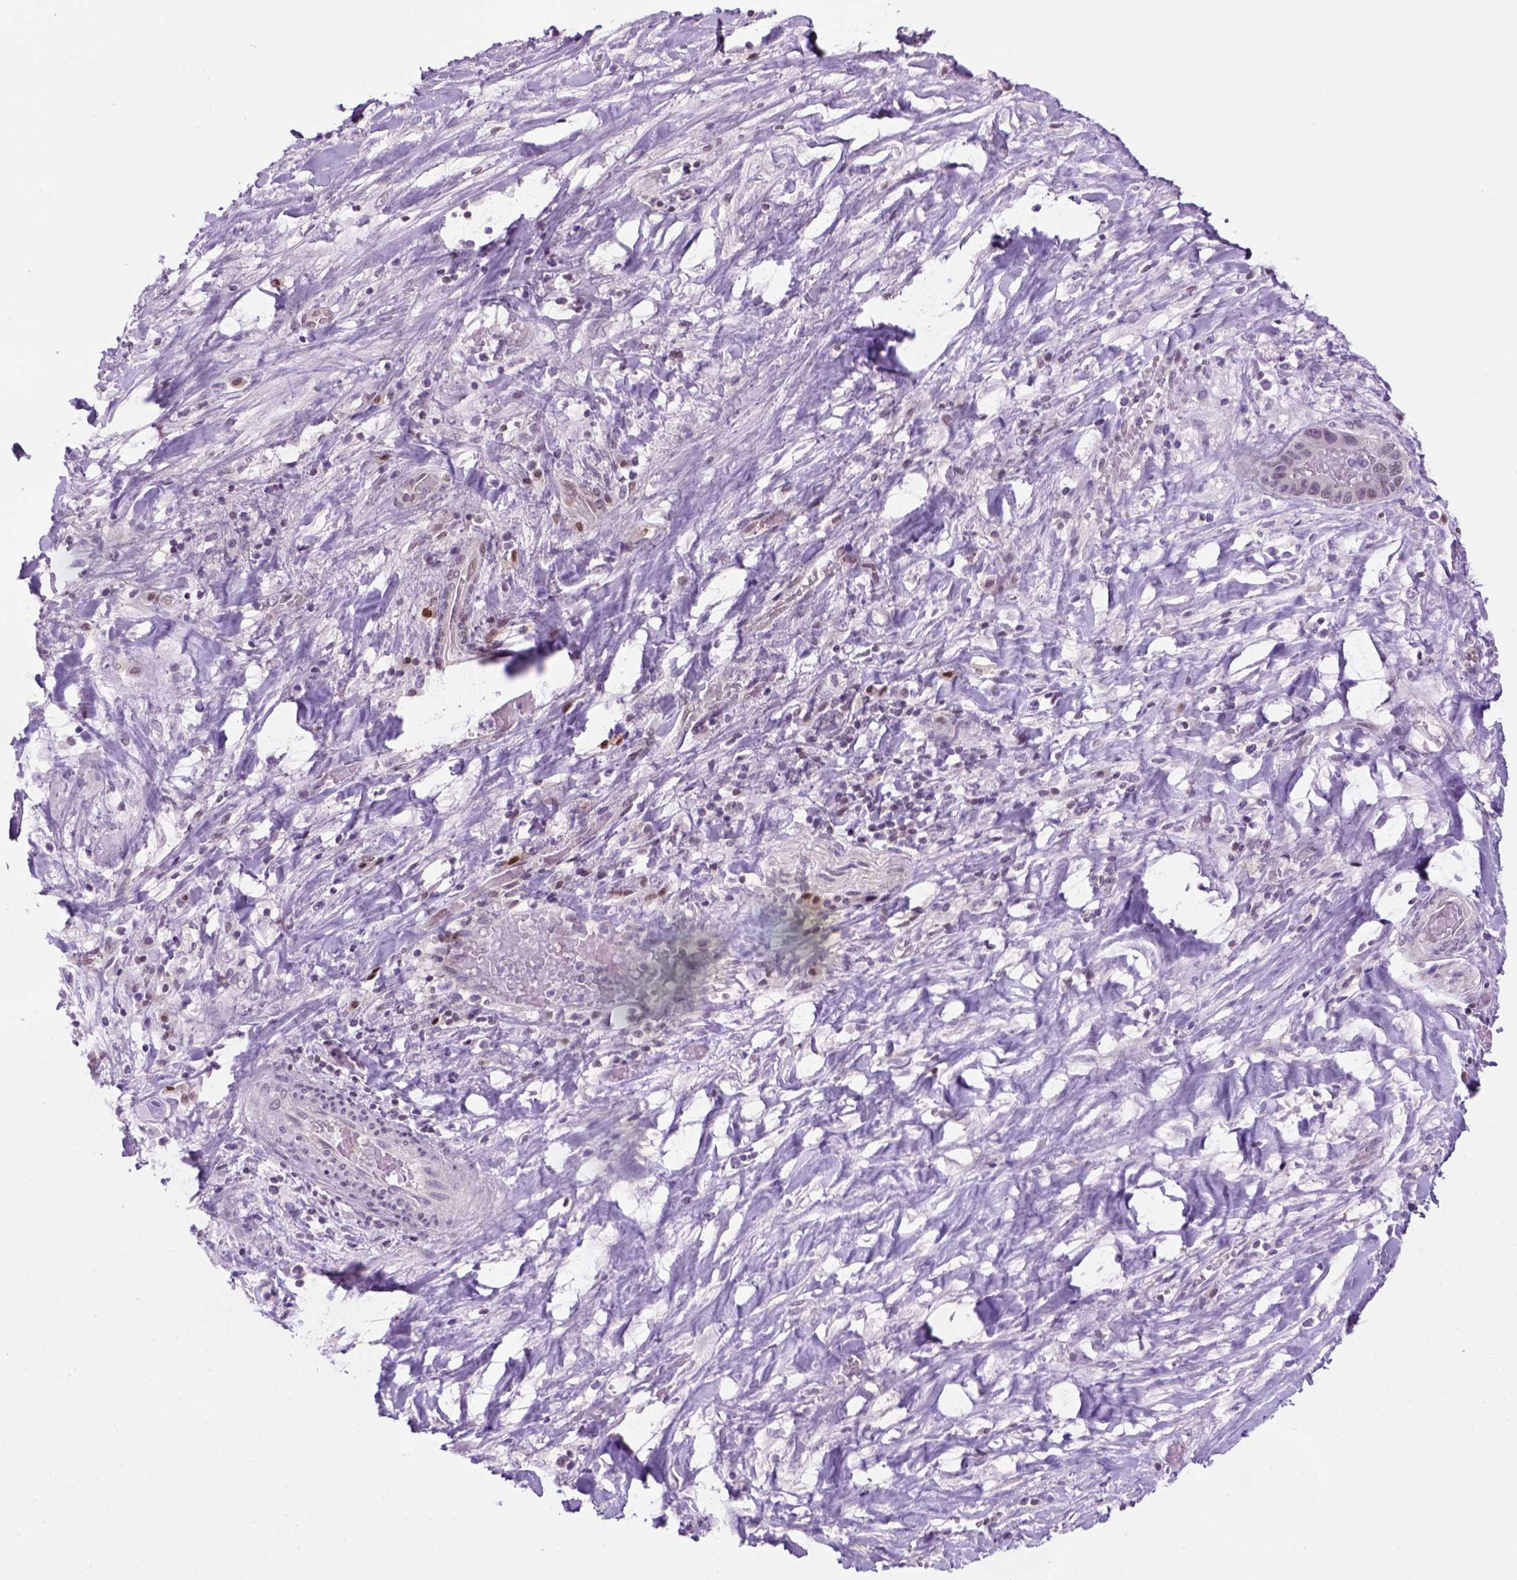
{"staining": {"intensity": "negative", "quantity": "none", "location": "none"}, "tissue": "liver cancer", "cell_type": "Tumor cells", "image_type": "cancer", "snomed": [{"axis": "morphology", "description": "Cholangiocarcinoma"}, {"axis": "topography", "description": "Liver"}], "caption": "This is a photomicrograph of immunohistochemistry (IHC) staining of cholangiocarcinoma (liver), which shows no expression in tumor cells.", "gene": "MGMT", "patient": {"sex": "female", "age": 52}}